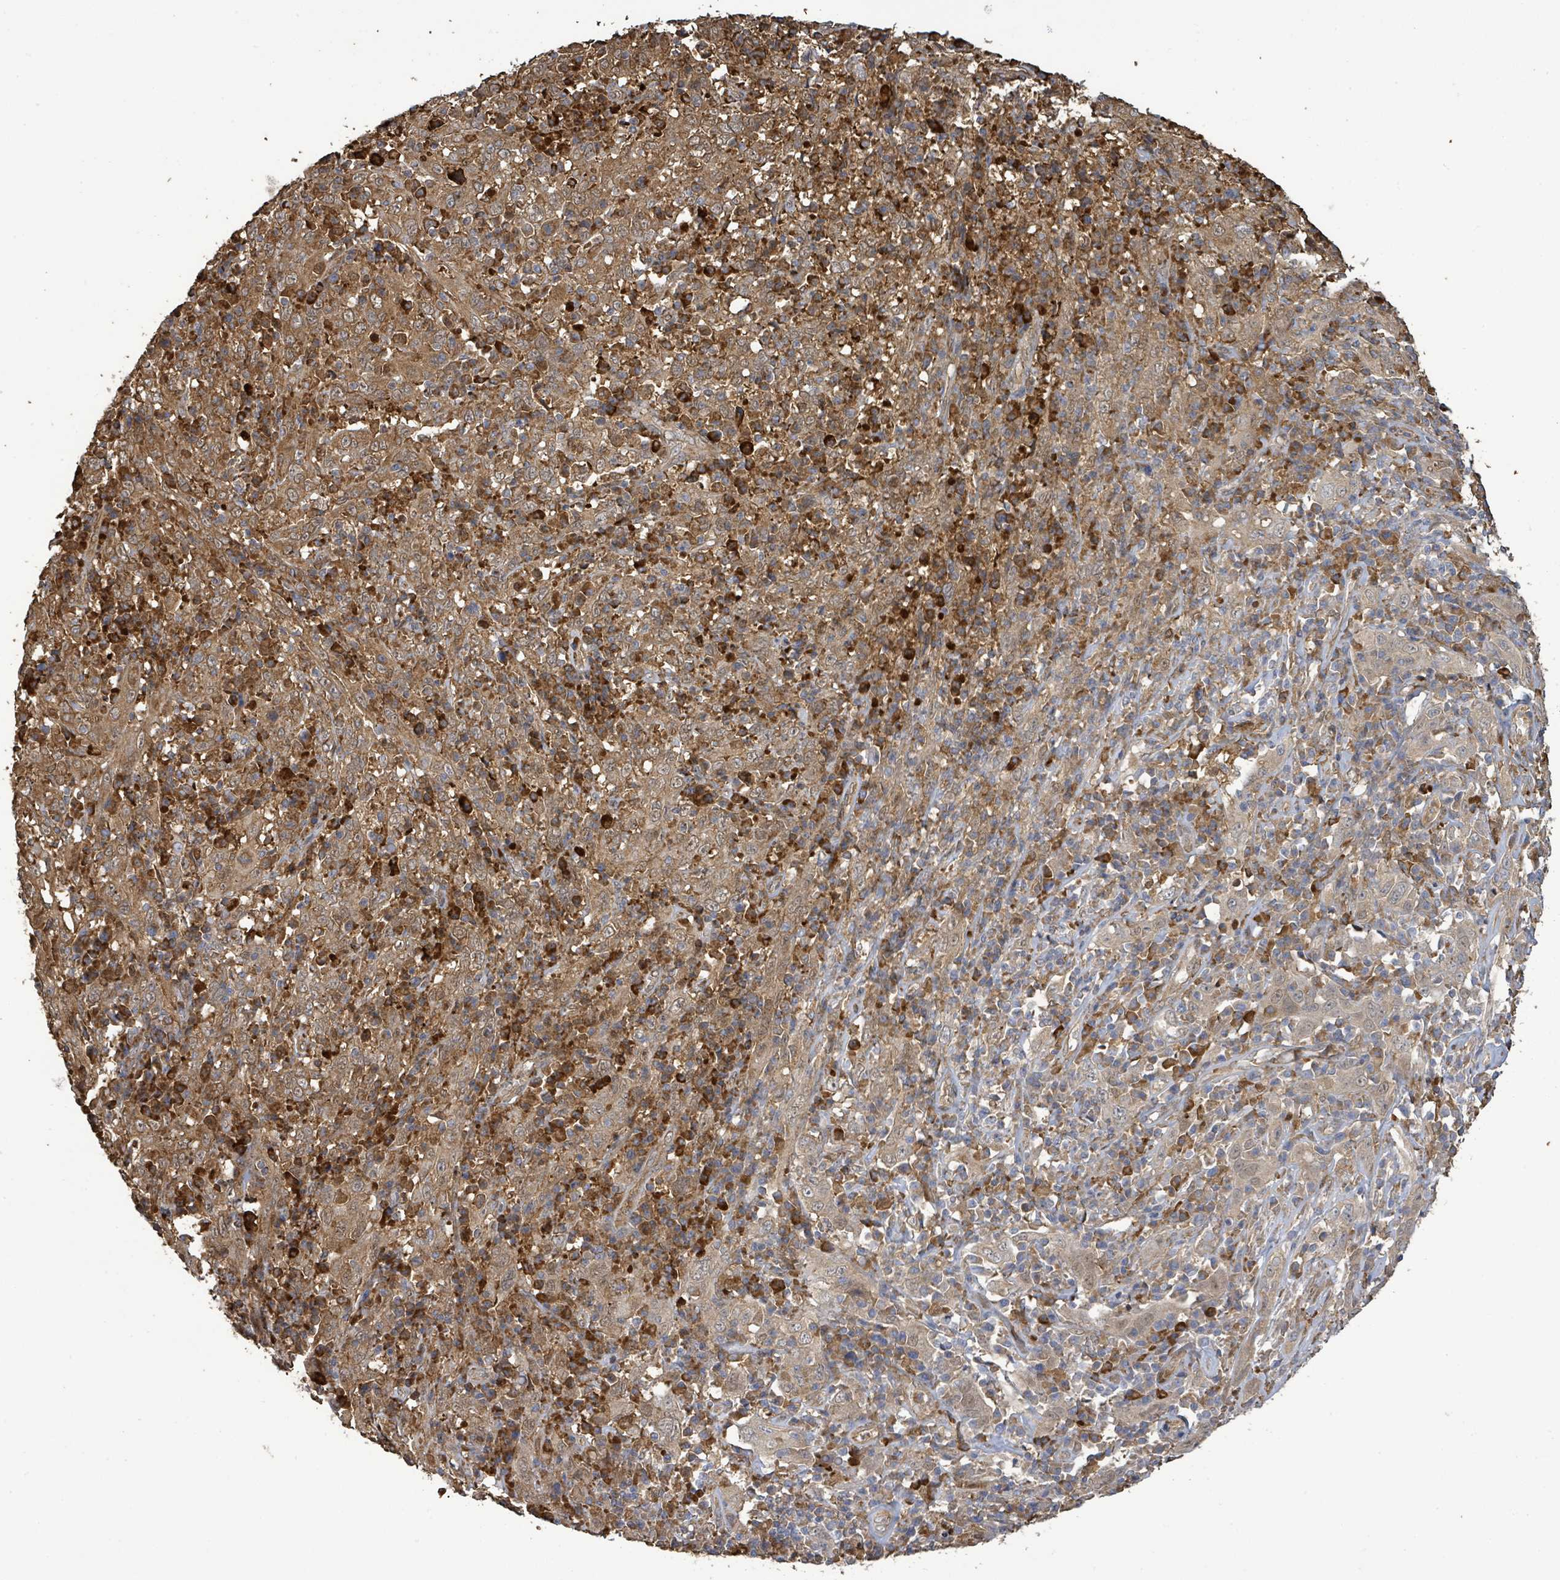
{"staining": {"intensity": "moderate", "quantity": ">75%", "location": "cytoplasmic/membranous"}, "tissue": "cervical cancer", "cell_type": "Tumor cells", "image_type": "cancer", "snomed": [{"axis": "morphology", "description": "Squamous cell carcinoma, NOS"}, {"axis": "topography", "description": "Cervix"}], "caption": "Tumor cells demonstrate medium levels of moderate cytoplasmic/membranous positivity in approximately >75% of cells in squamous cell carcinoma (cervical). Using DAB (3,3'-diaminobenzidine) (brown) and hematoxylin (blue) stains, captured at high magnification using brightfield microscopy.", "gene": "ARPIN", "patient": {"sex": "female", "age": 46}}